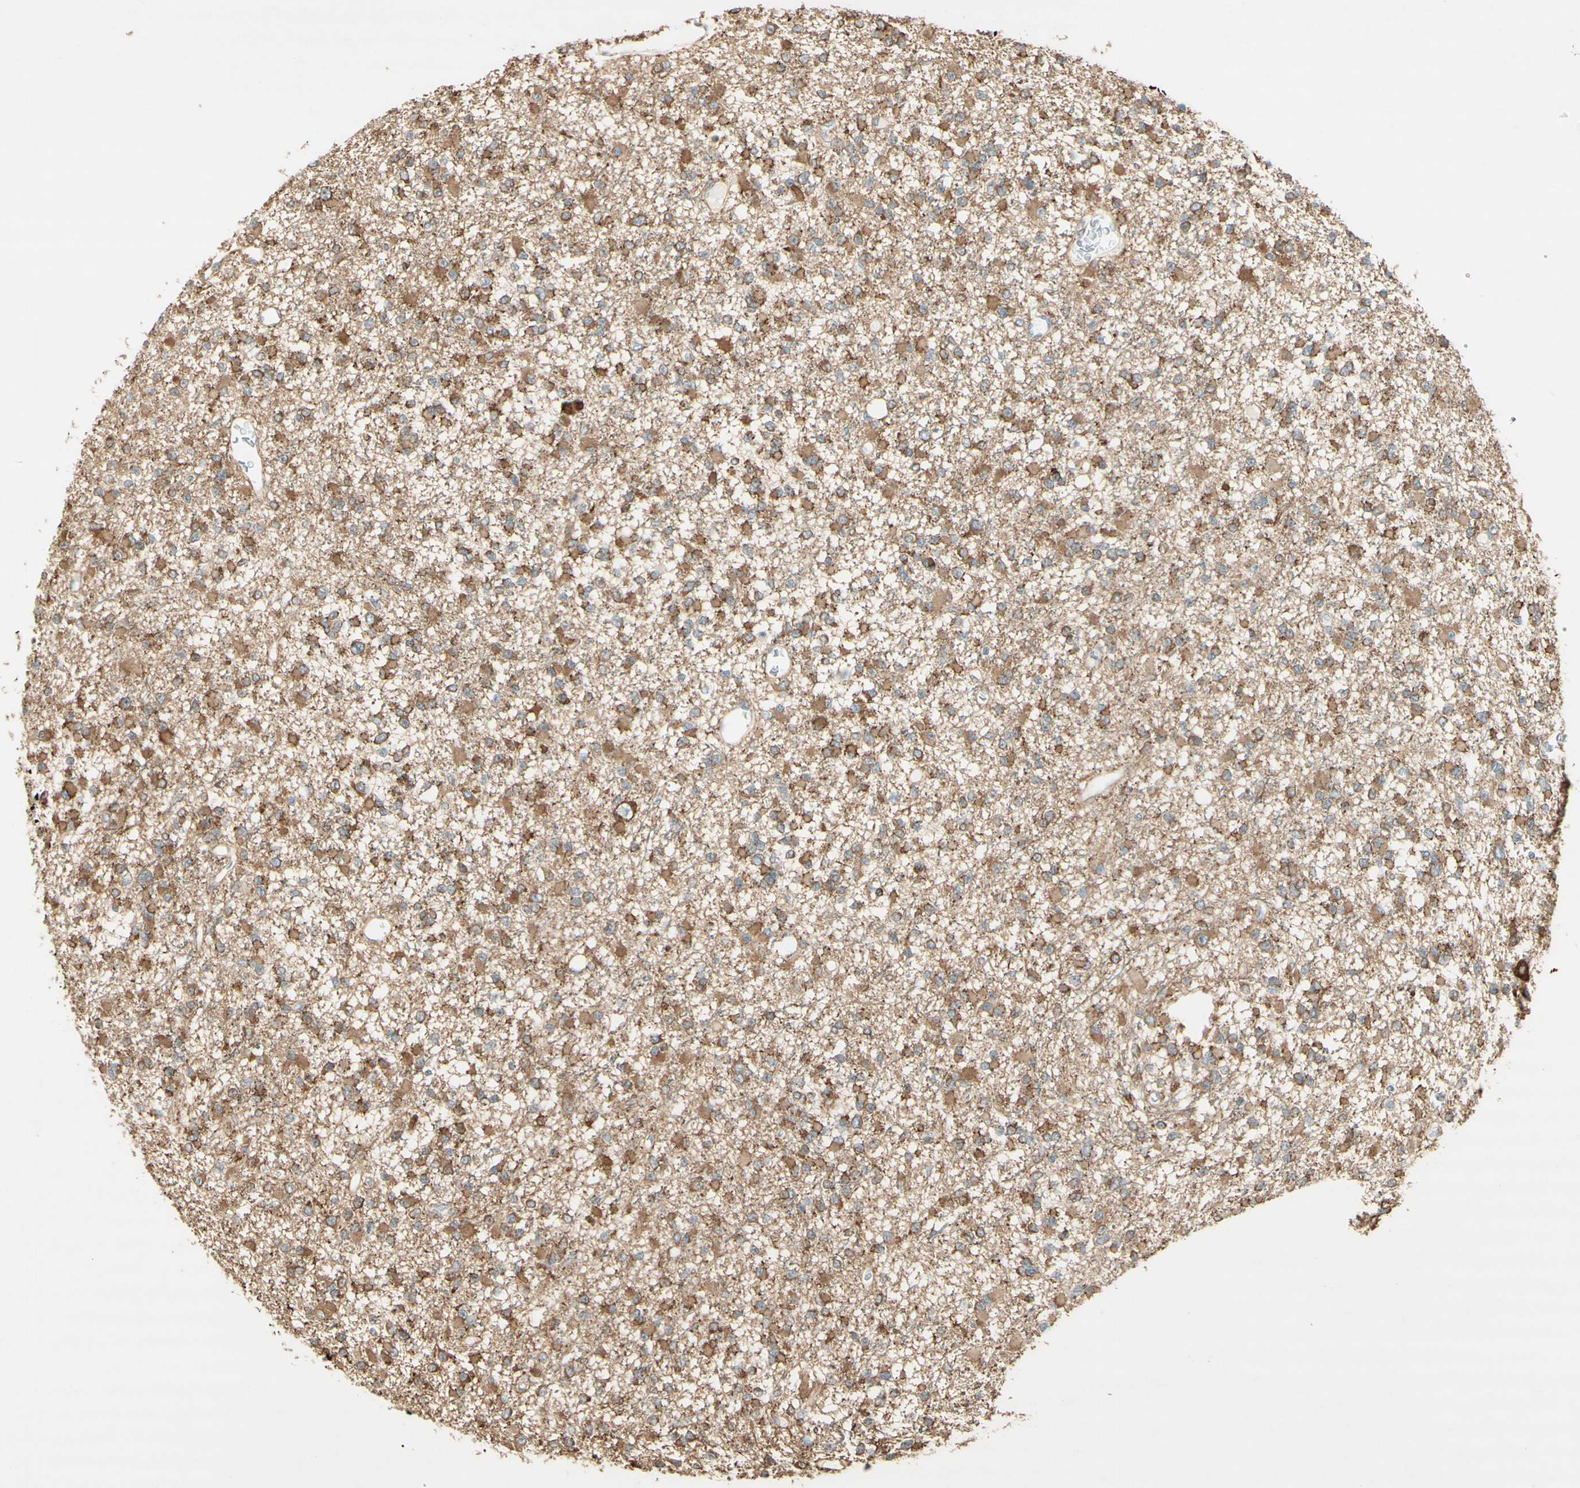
{"staining": {"intensity": "moderate", "quantity": ">75%", "location": "cytoplasmic/membranous"}, "tissue": "glioma", "cell_type": "Tumor cells", "image_type": "cancer", "snomed": [{"axis": "morphology", "description": "Glioma, malignant, Low grade"}, {"axis": "topography", "description": "Brain"}], "caption": "Glioma stained for a protein (brown) shows moderate cytoplasmic/membranous positive staining in about >75% of tumor cells.", "gene": "MAP1B", "patient": {"sex": "female", "age": 22}}